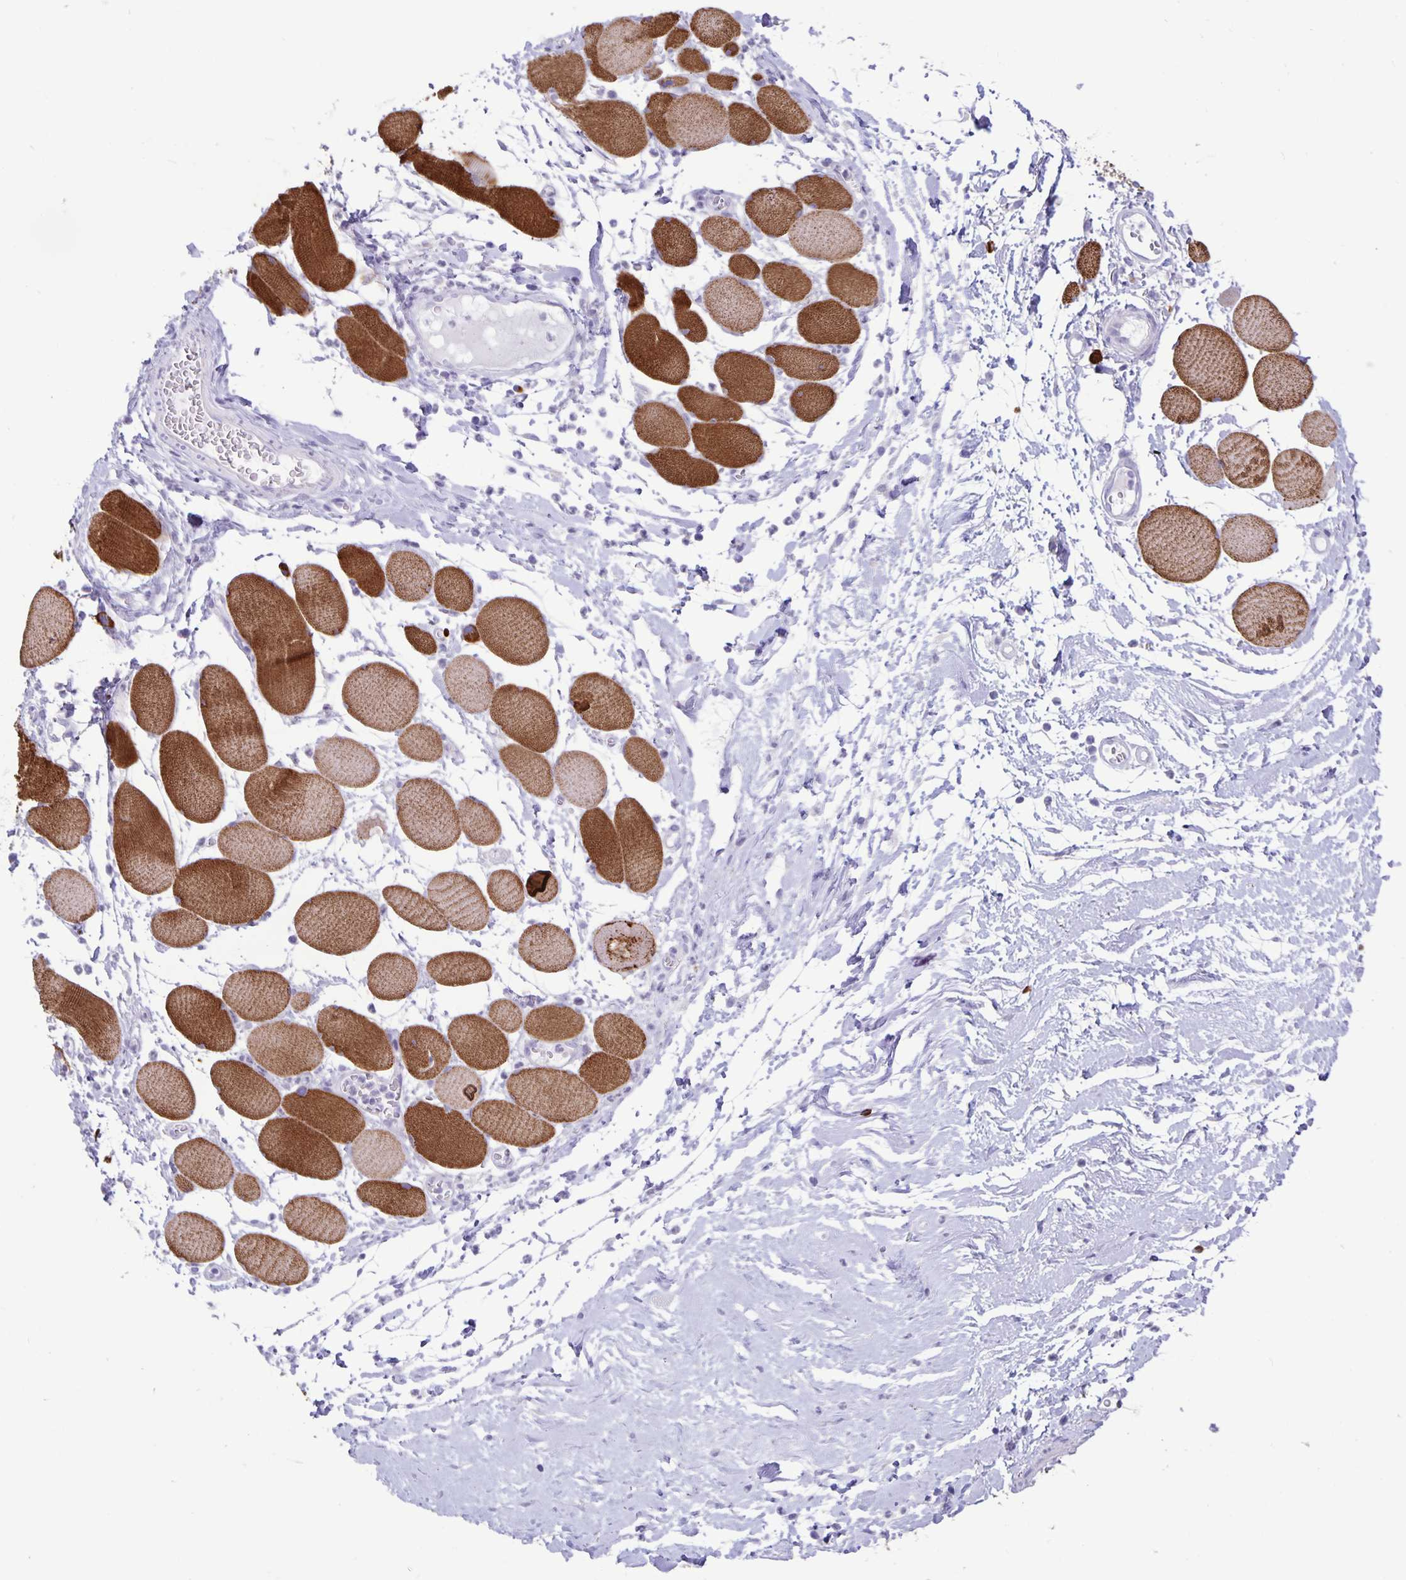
{"staining": {"intensity": "moderate", "quantity": ">75%", "location": "cytoplasmic/membranous"}, "tissue": "skeletal muscle", "cell_type": "Myocytes", "image_type": "normal", "snomed": [{"axis": "morphology", "description": "Normal tissue, NOS"}, {"axis": "topography", "description": "Skeletal muscle"}], "caption": "DAB immunohistochemical staining of unremarkable skeletal muscle reveals moderate cytoplasmic/membranous protein staining in about >75% of myocytes.", "gene": "IBTK", "patient": {"sex": "female", "age": 75}}